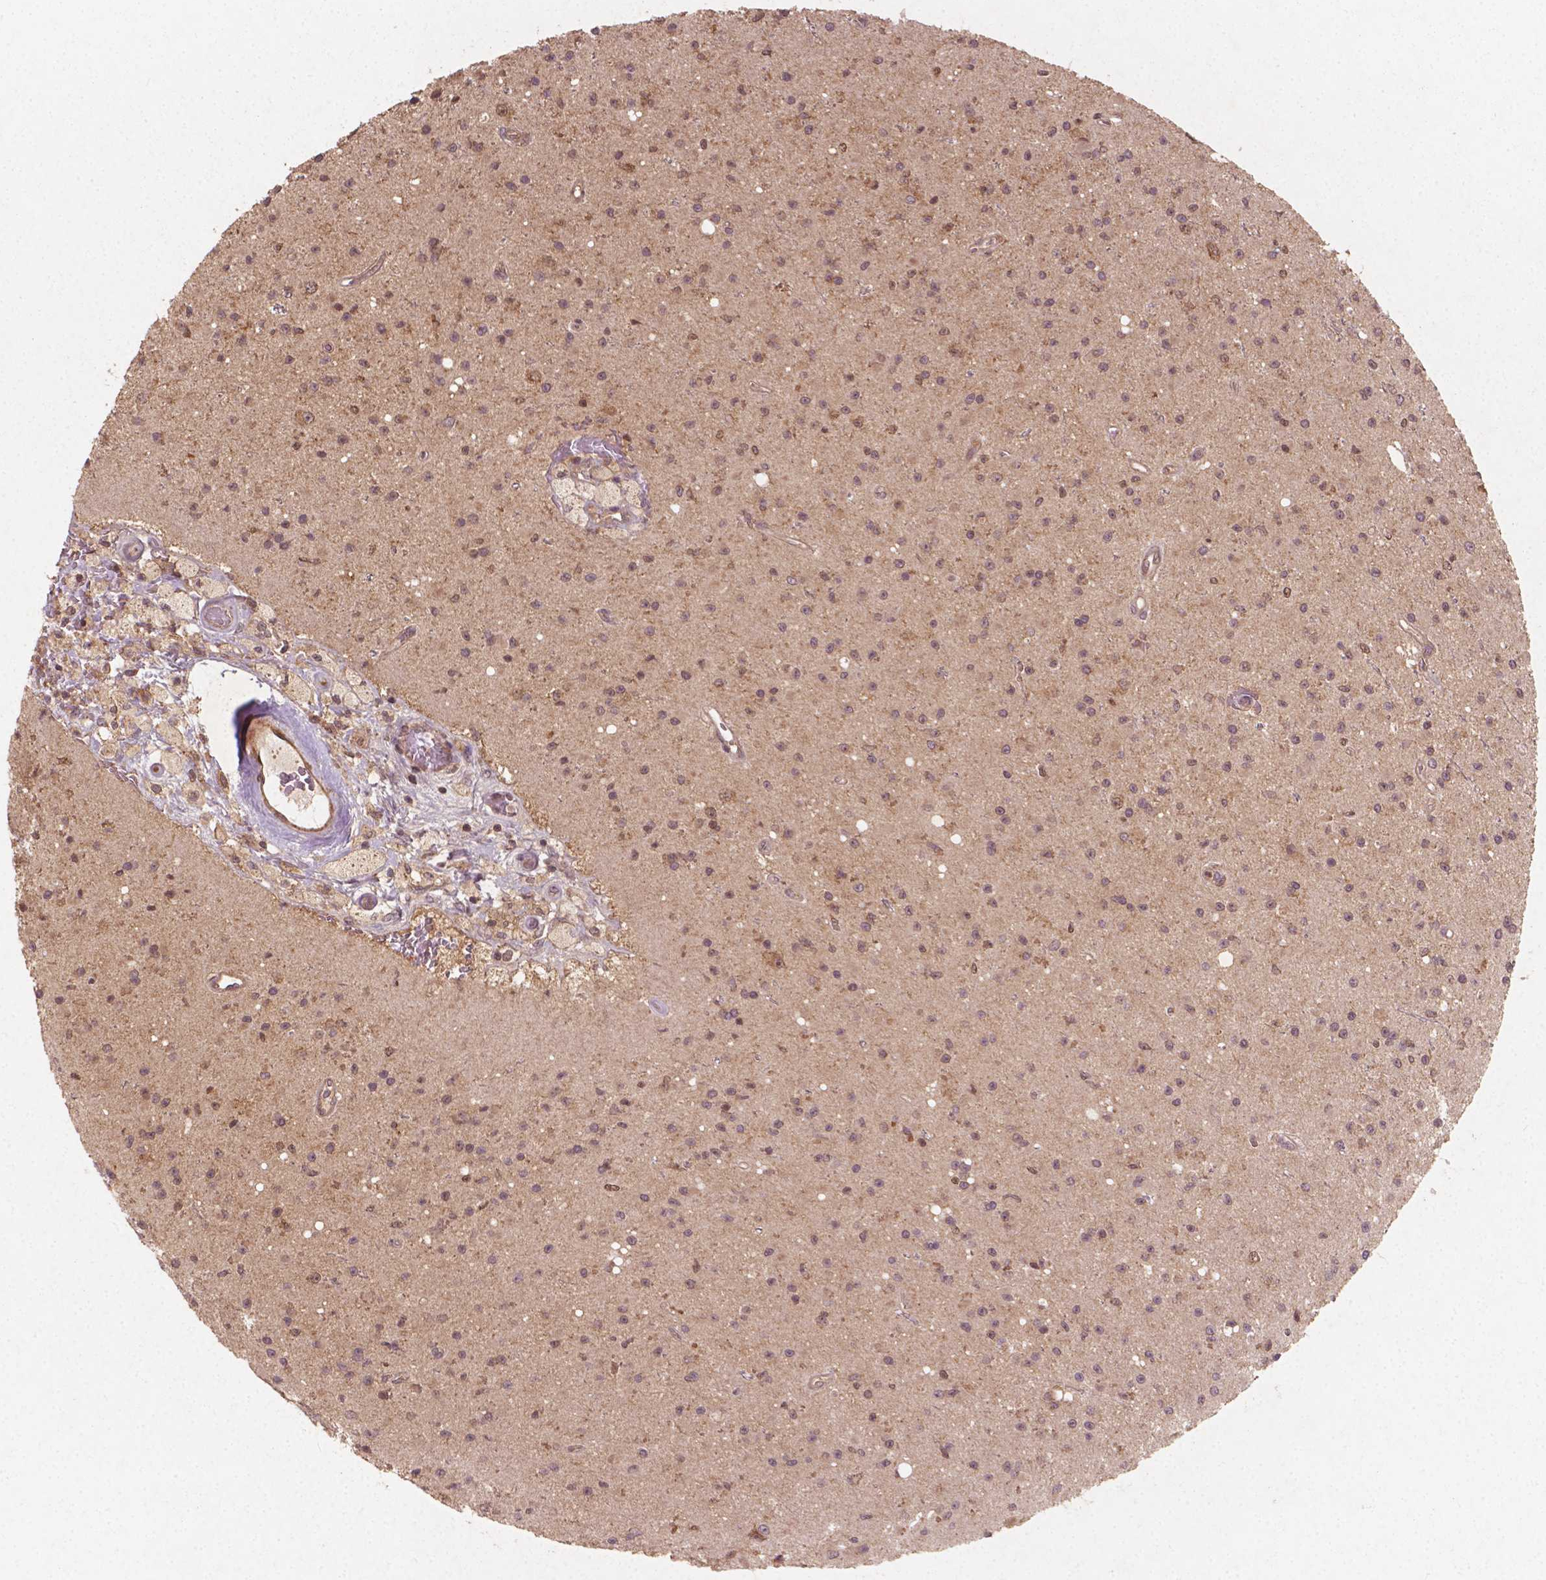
{"staining": {"intensity": "moderate", "quantity": "25%-75%", "location": "cytoplasmic/membranous"}, "tissue": "glioma", "cell_type": "Tumor cells", "image_type": "cancer", "snomed": [{"axis": "morphology", "description": "Glioma, malignant, High grade"}, {"axis": "topography", "description": "Brain"}], "caption": "Immunohistochemical staining of human high-grade glioma (malignant) demonstrates medium levels of moderate cytoplasmic/membranous protein expression in approximately 25%-75% of tumor cells. The staining is performed using DAB (3,3'-diaminobenzidine) brown chromogen to label protein expression. The nuclei are counter-stained blue using hematoxylin.", "gene": "CYFIP2", "patient": {"sex": "male", "age": 36}}